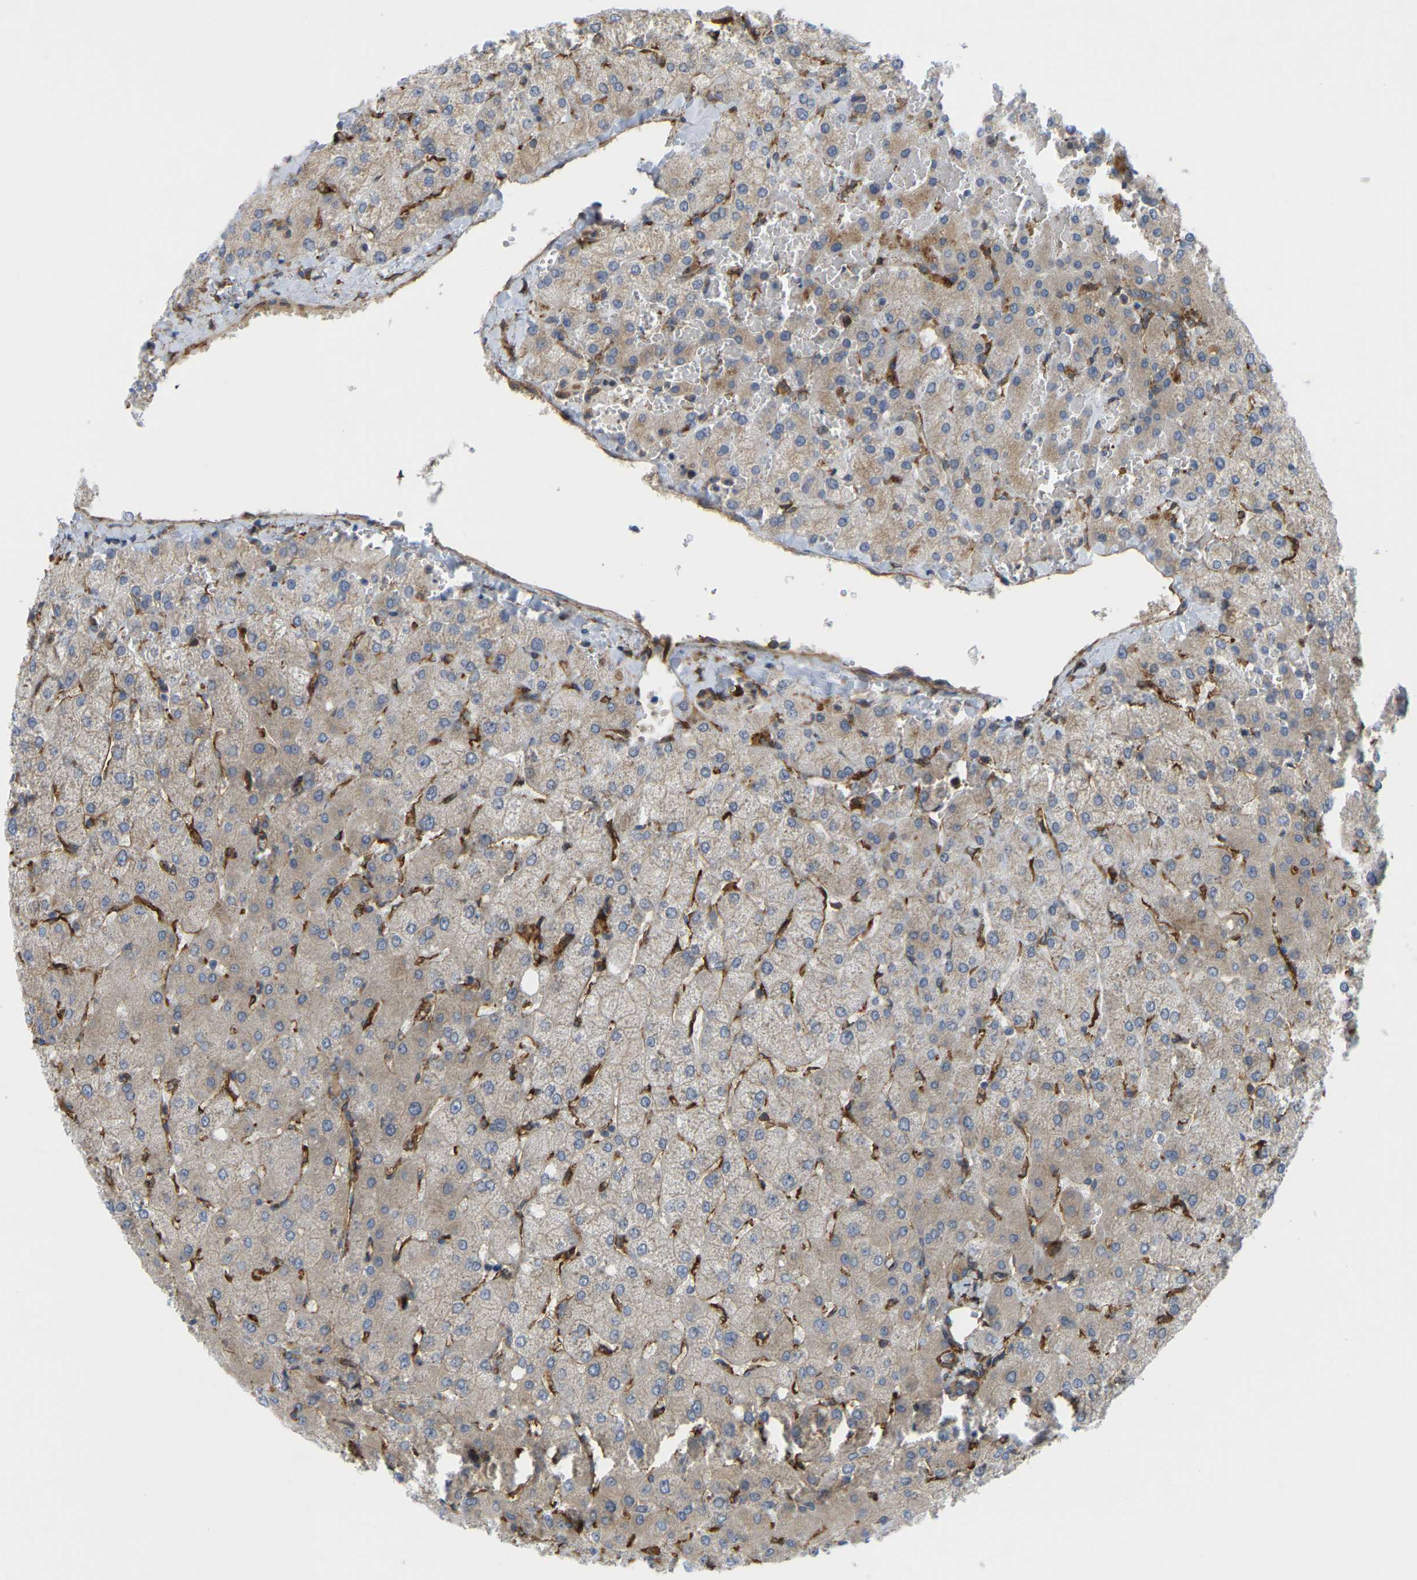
{"staining": {"intensity": "weak", "quantity": "<25%", "location": "cytoplasmic/membranous"}, "tissue": "liver", "cell_type": "Cholangiocytes", "image_type": "normal", "snomed": [{"axis": "morphology", "description": "Normal tissue, NOS"}, {"axis": "topography", "description": "Liver"}], "caption": "IHC histopathology image of normal human liver stained for a protein (brown), which reveals no positivity in cholangiocytes. (DAB (3,3'-diaminobenzidine) IHC, high magnification).", "gene": "PICALM", "patient": {"sex": "female", "age": 54}}